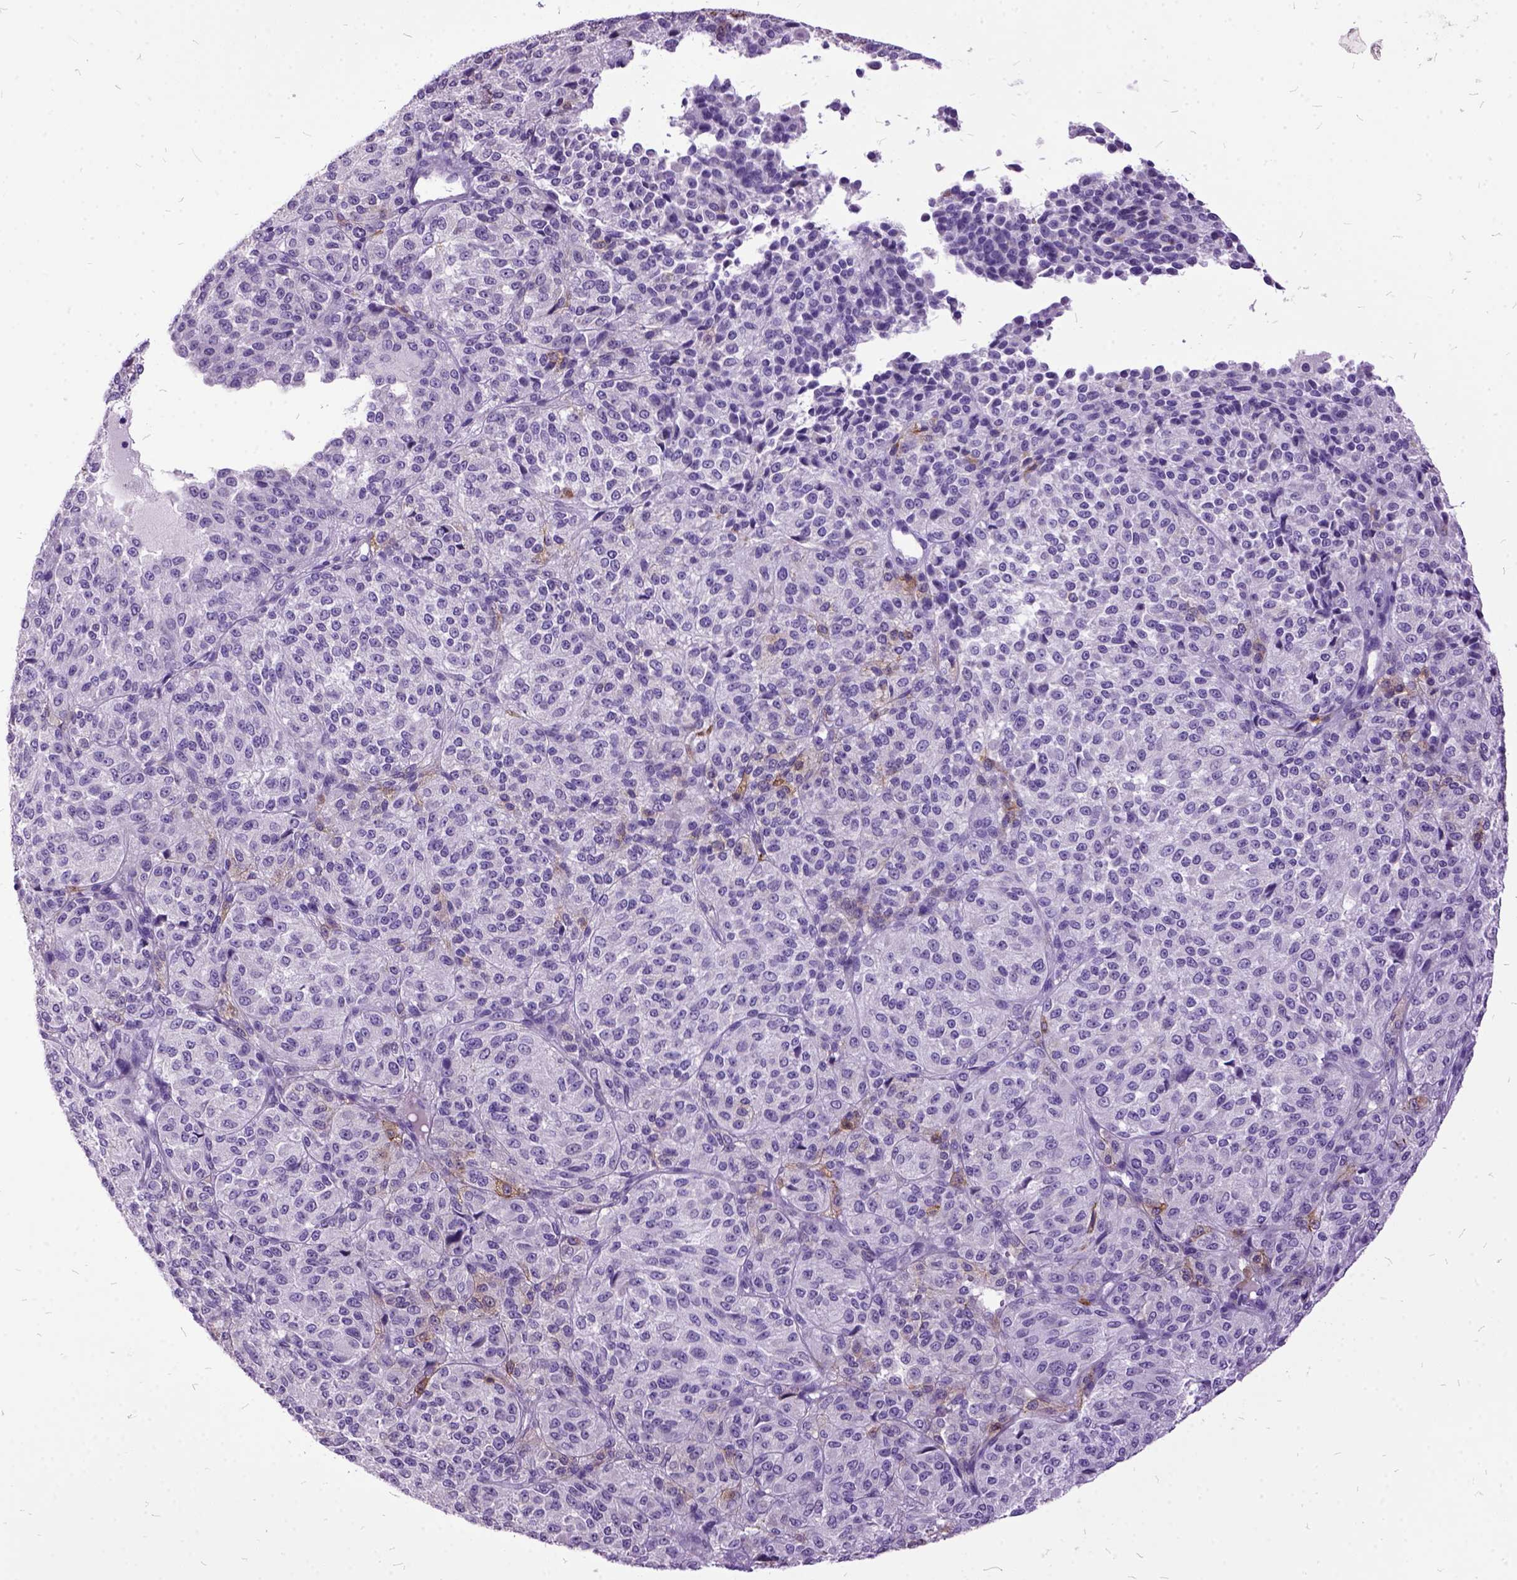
{"staining": {"intensity": "negative", "quantity": "none", "location": "none"}, "tissue": "melanoma", "cell_type": "Tumor cells", "image_type": "cancer", "snomed": [{"axis": "morphology", "description": "Malignant melanoma, Metastatic site"}, {"axis": "topography", "description": "Brain"}], "caption": "Image shows no significant protein positivity in tumor cells of melanoma.", "gene": "MME", "patient": {"sex": "female", "age": 56}}